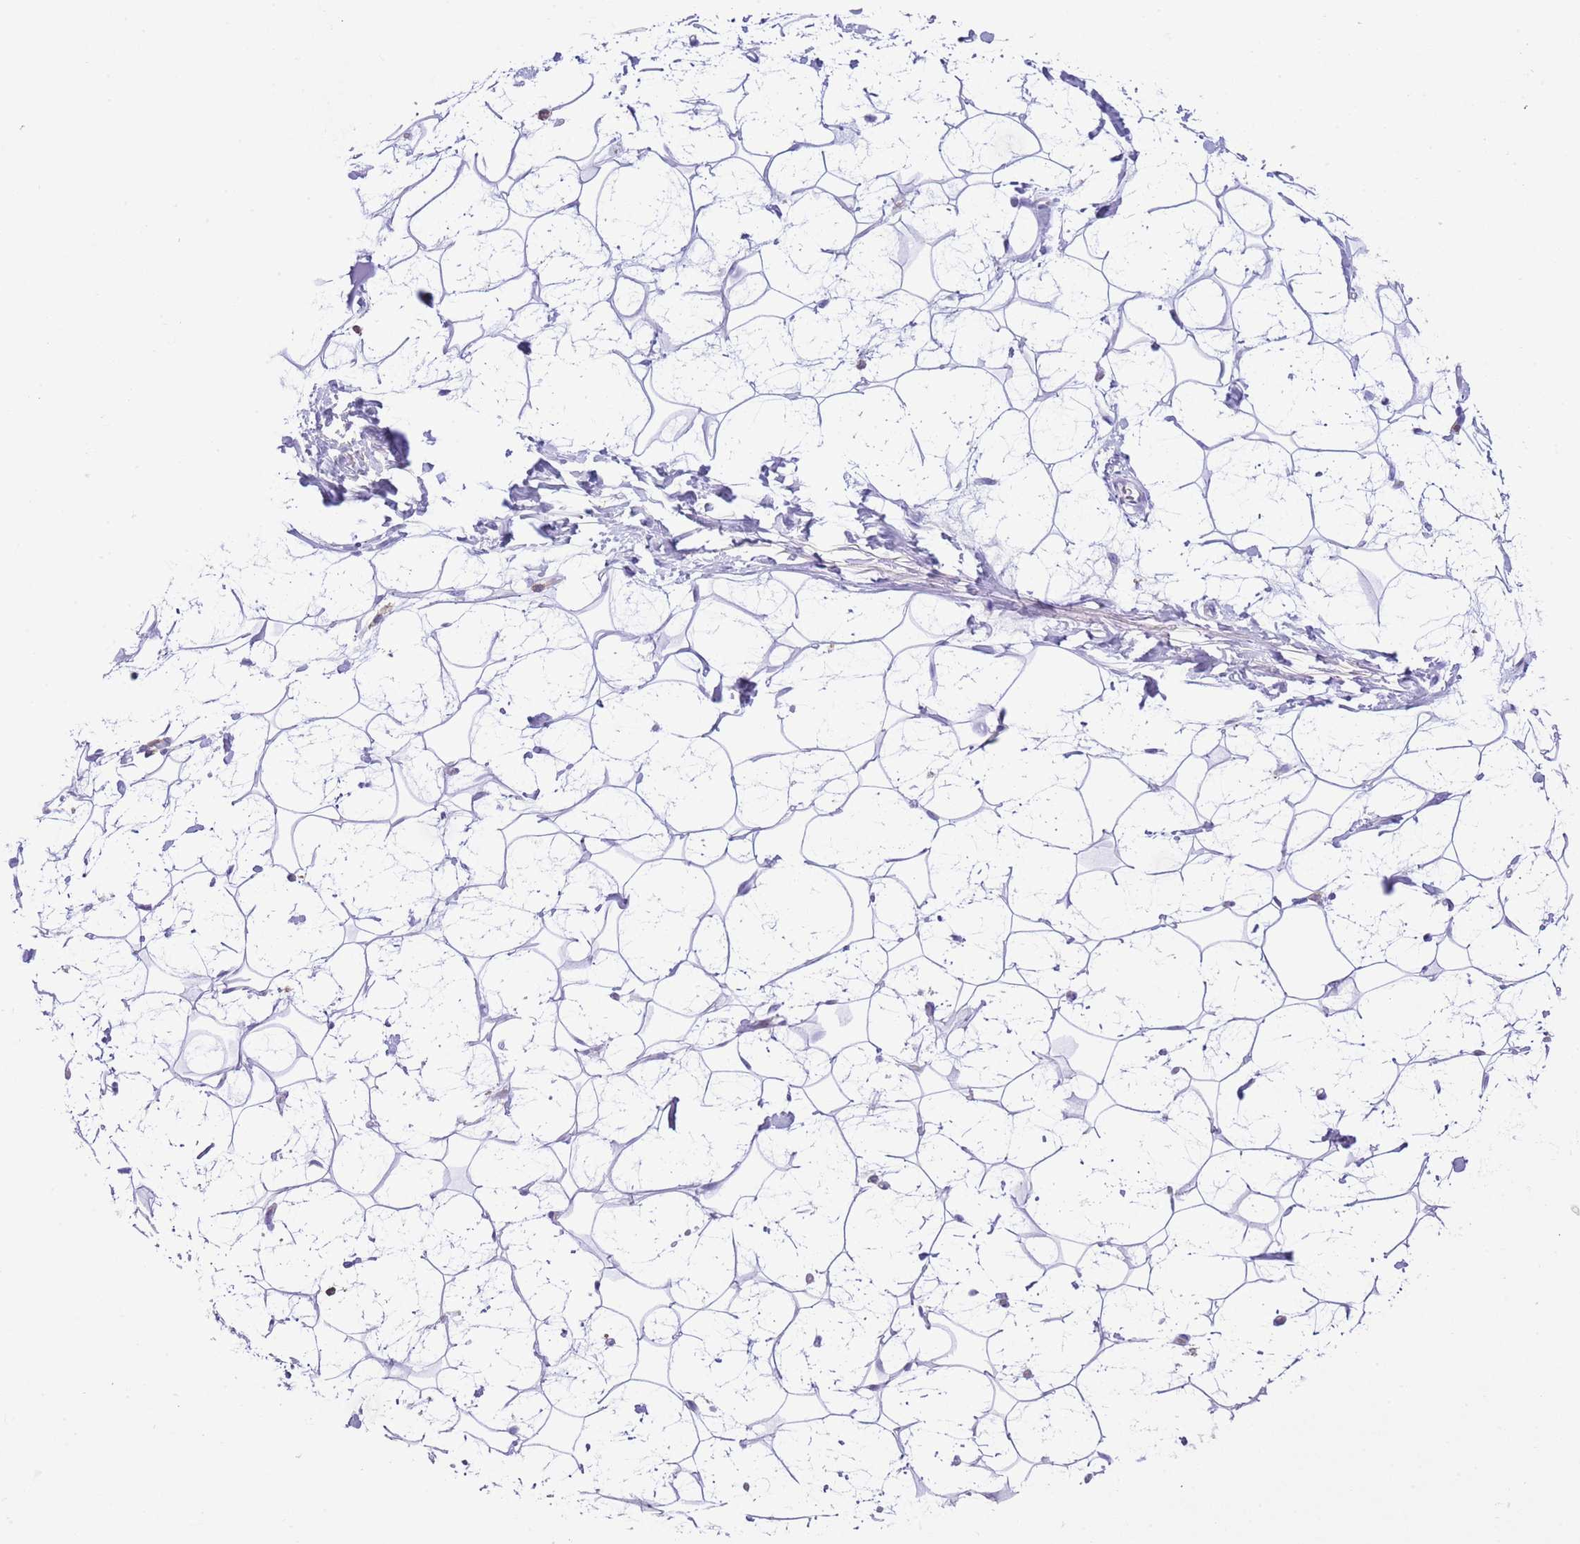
{"staining": {"intensity": "negative", "quantity": "none", "location": "none"}, "tissue": "adipose tissue", "cell_type": "Adipocytes", "image_type": "normal", "snomed": [{"axis": "morphology", "description": "Normal tissue, NOS"}, {"axis": "topography", "description": "Breast"}], "caption": "High power microscopy micrograph of an immunohistochemistry (IHC) histopathology image of unremarkable adipose tissue, revealing no significant expression in adipocytes.", "gene": "EFHD2", "patient": {"sex": "female", "age": 26}}